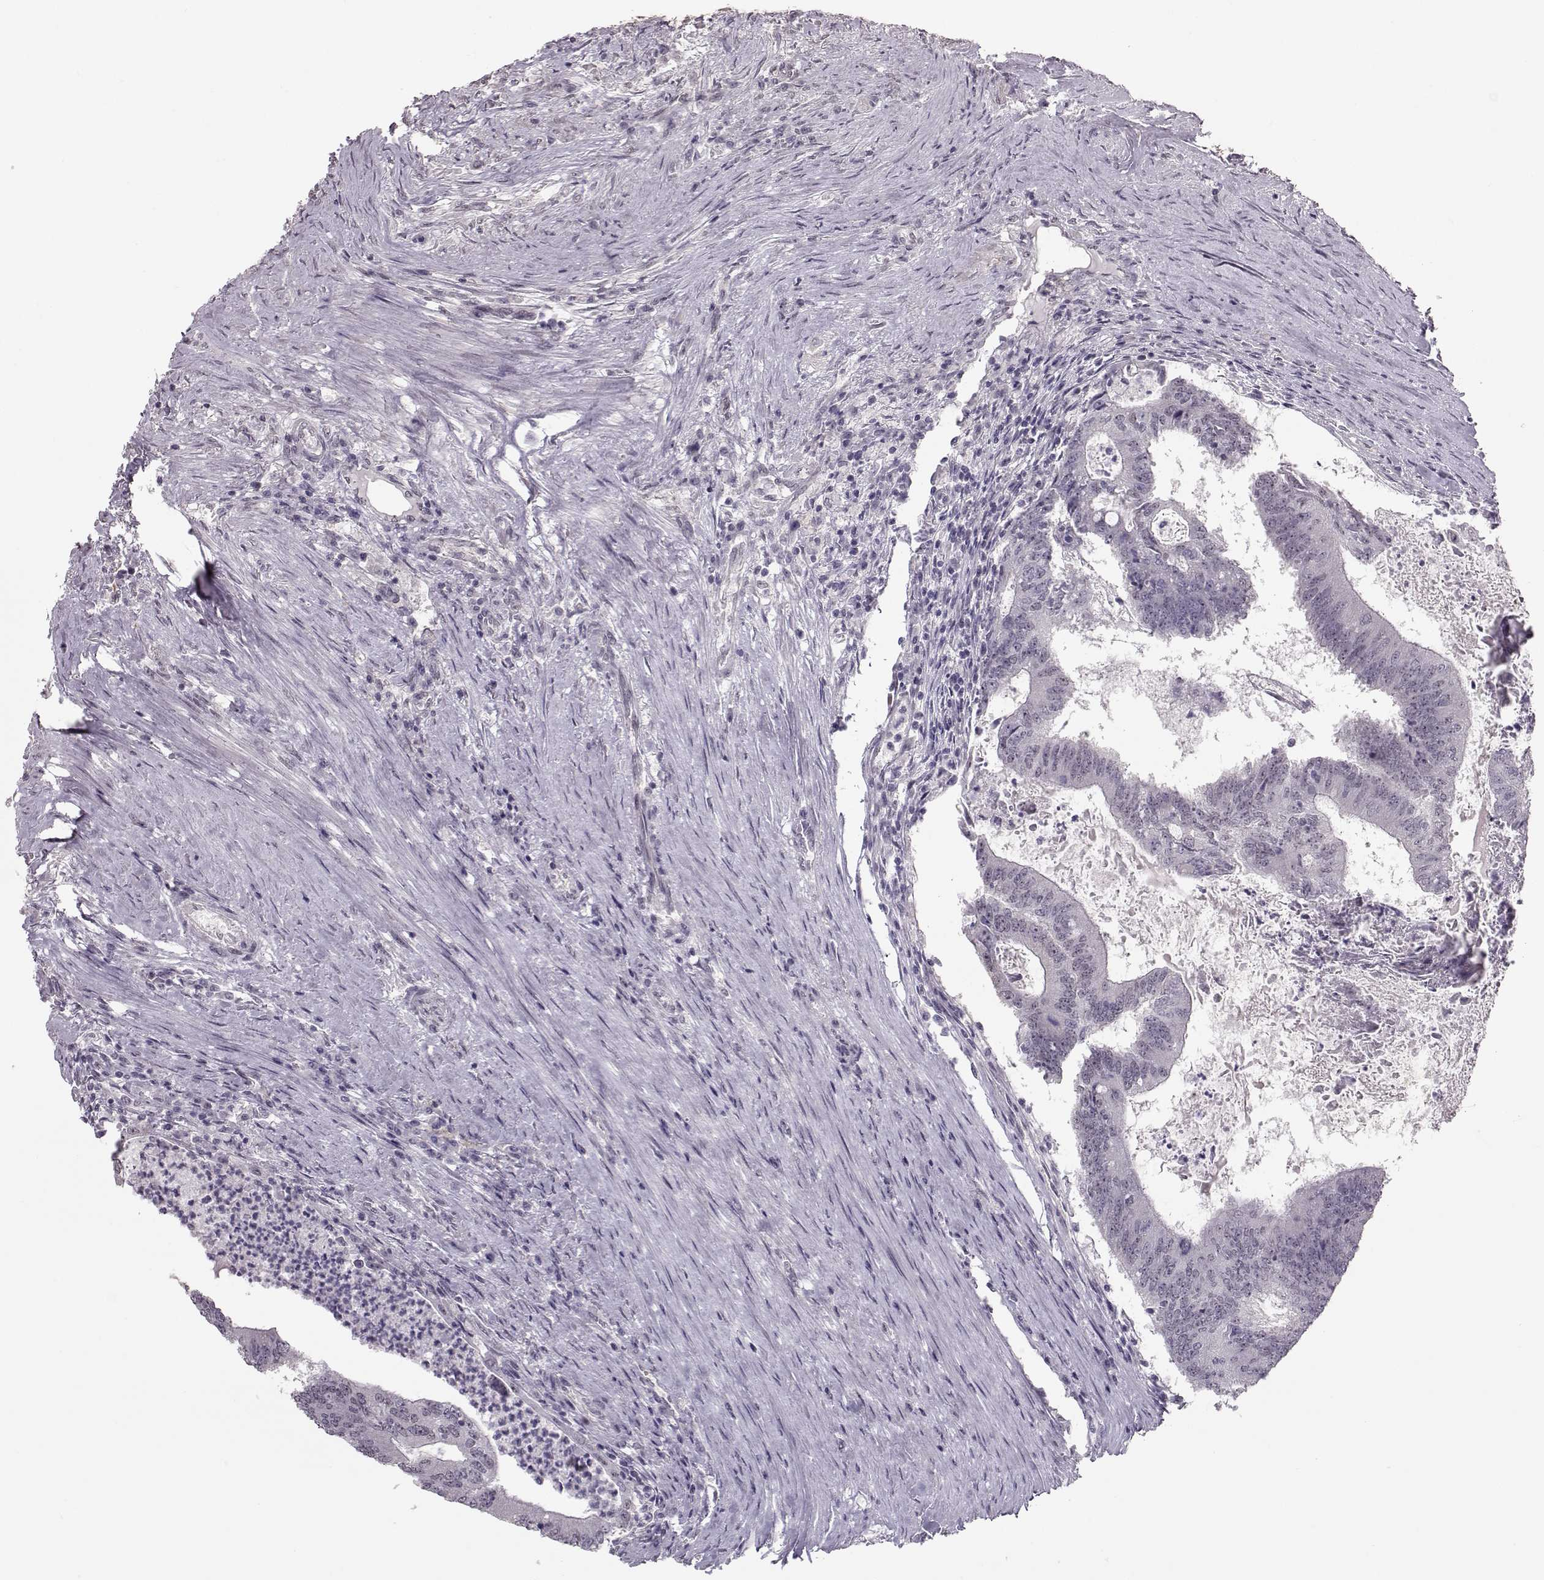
{"staining": {"intensity": "negative", "quantity": "none", "location": "none"}, "tissue": "colorectal cancer", "cell_type": "Tumor cells", "image_type": "cancer", "snomed": [{"axis": "morphology", "description": "Adenocarcinoma, NOS"}, {"axis": "topography", "description": "Colon"}], "caption": "An image of human colorectal cancer (adenocarcinoma) is negative for staining in tumor cells. The staining was performed using DAB to visualize the protein expression in brown, while the nuclei were stained in blue with hematoxylin (Magnification: 20x).", "gene": "PCP4", "patient": {"sex": "female", "age": 70}}